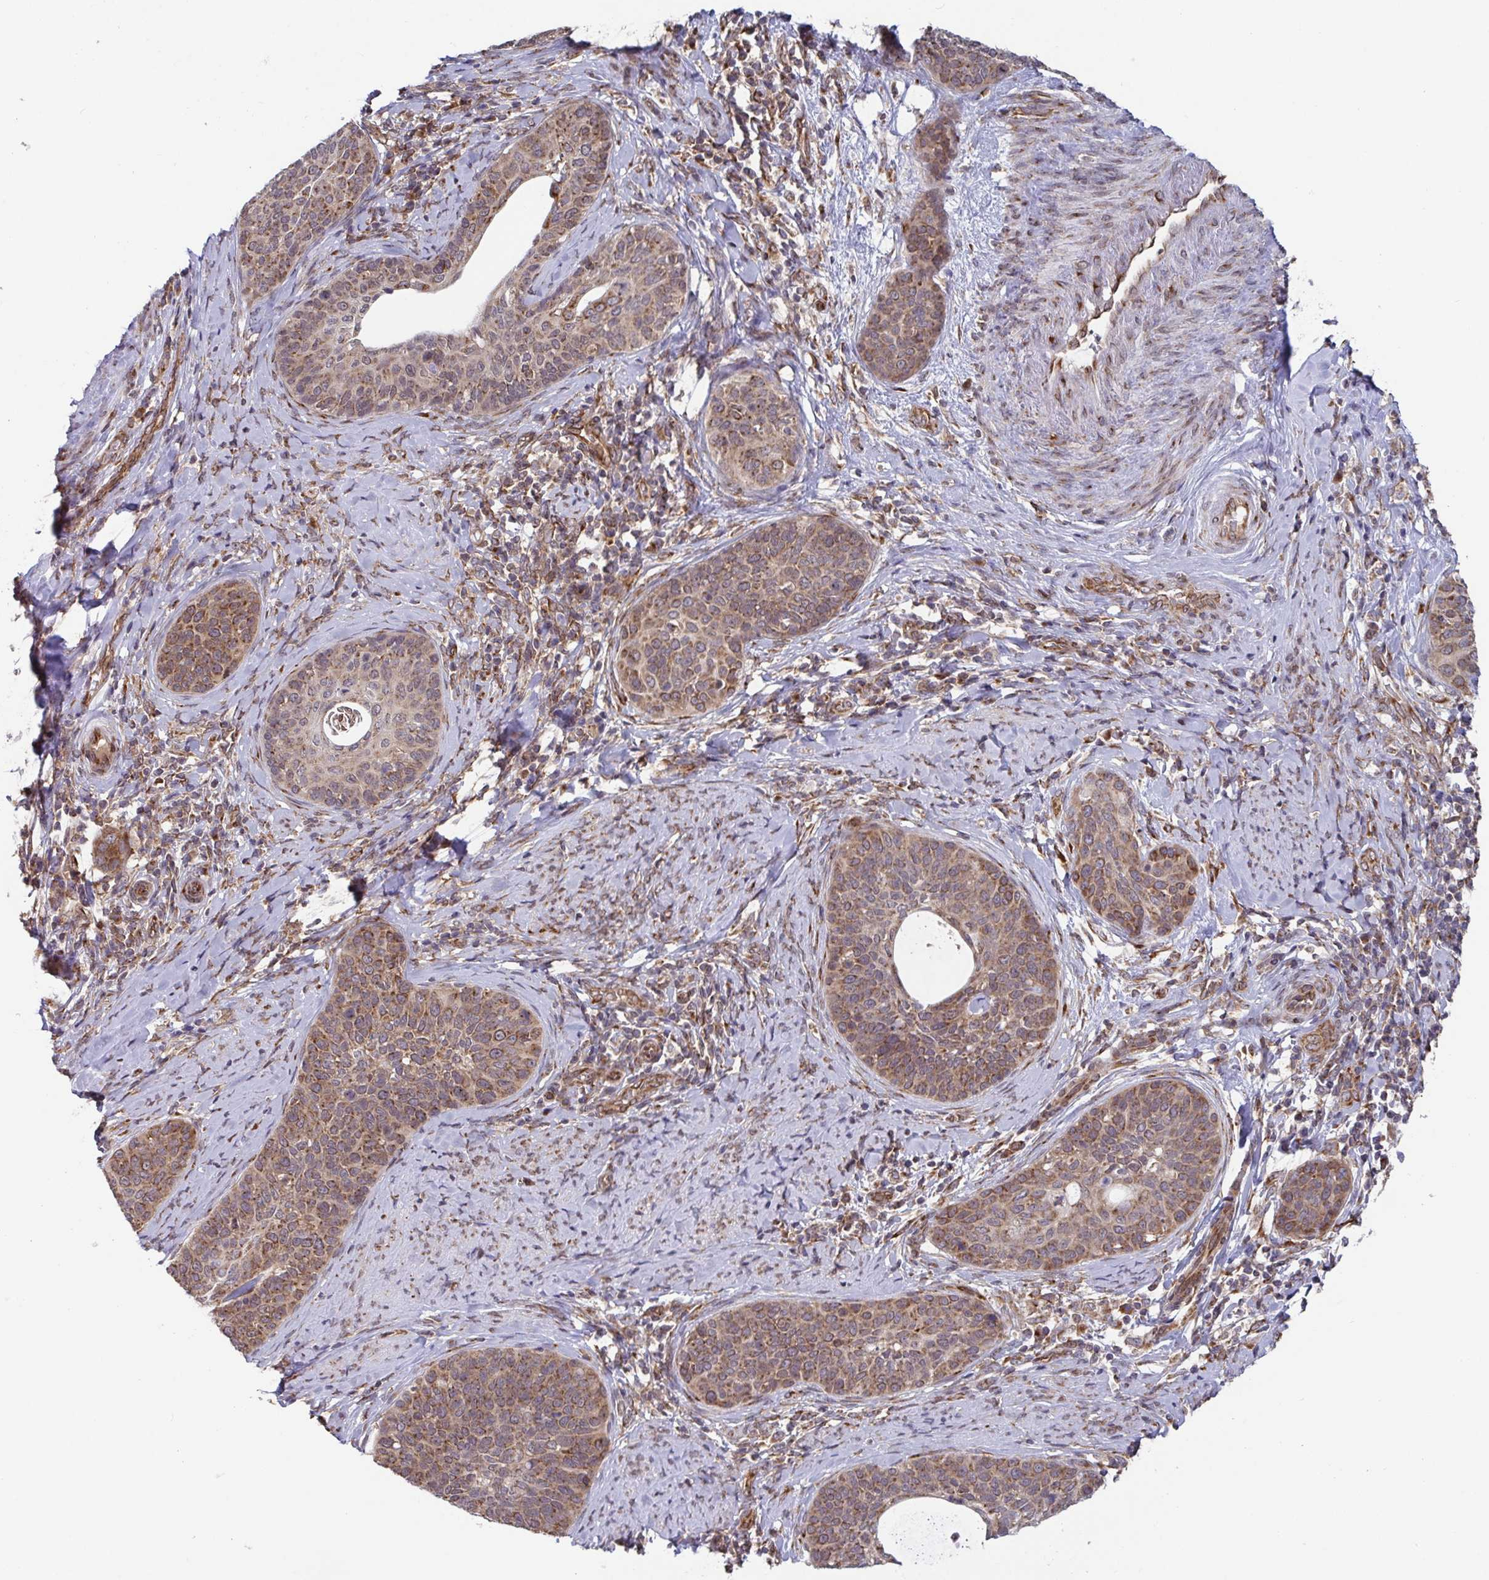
{"staining": {"intensity": "moderate", "quantity": ">75%", "location": "cytoplasmic/membranous"}, "tissue": "cervical cancer", "cell_type": "Tumor cells", "image_type": "cancer", "snomed": [{"axis": "morphology", "description": "Squamous cell carcinoma, NOS"}, {"axis": "topography", "description": "Cervix"}], "caption": "Cervical cancer tissue exhibits moderate cytoplasmic/membranous positivity in approximately >75% of tumor cells, visualized by immunohistochemistry.", "gene": "ATP5MJ", "patient": {"sex": "female", "age": 69}}